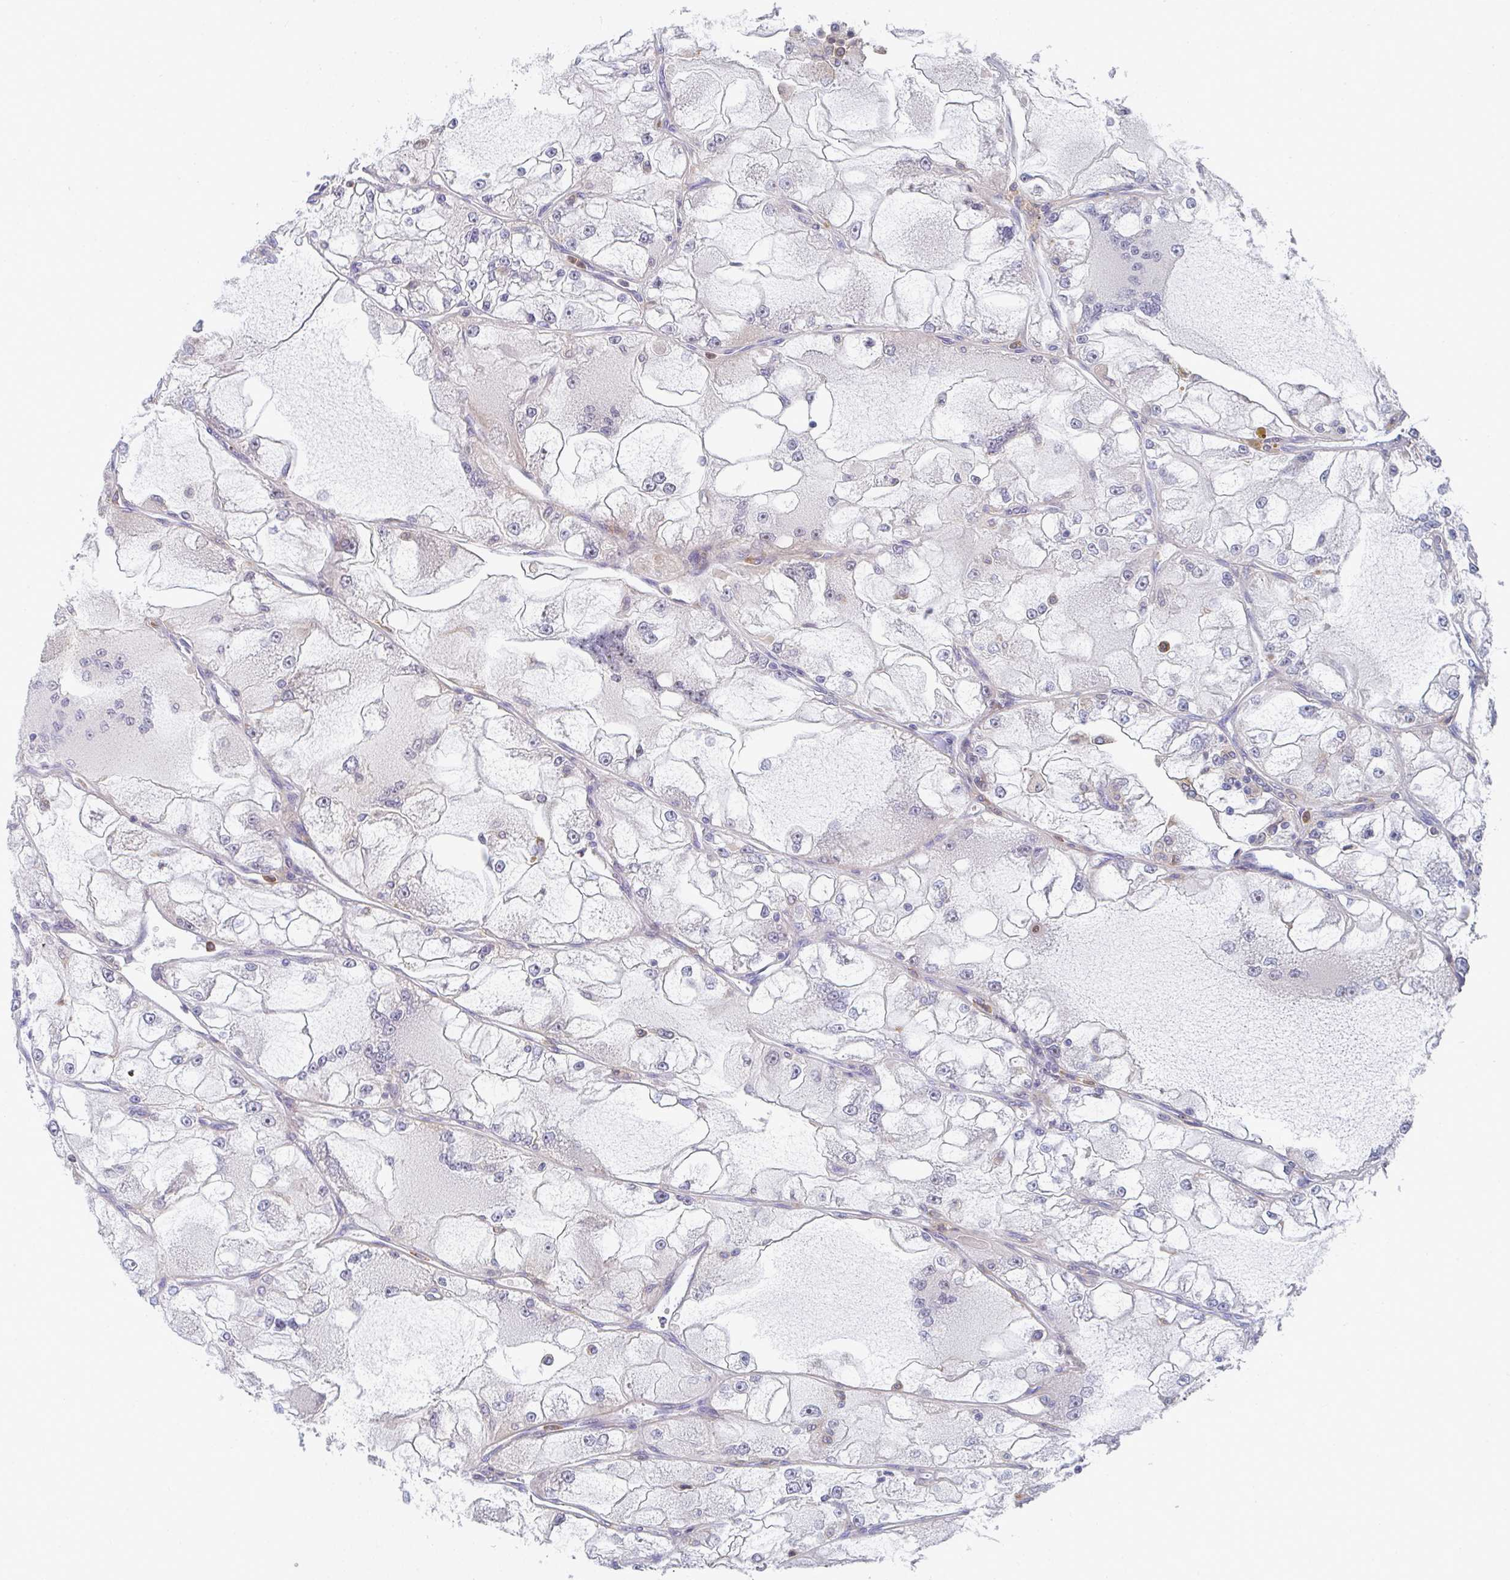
{"staining": {"intensity": "negative", "quantity": "none", "location": "none"}, "tissue": "renal cancer", "cell_type": "Tumor cells", "image_type": "cancer", "snomed": [{"axis": "morphology", "description": "Adenocarcinoma, NOS"}, {"axis": "topography", "description": "Kidney"}], "caption": "Tumor cells show no significant expression in adenocarcinoma (renal). The staining was performed using DAB (3,3'-diaminobenzidine) to visualize the protein expression in brown, while the nuclei were stained in blue with hematoxylin (Magnification: 20x).", "gene": "KLHL33", "patient": {"sex": "female", "age": 72}}